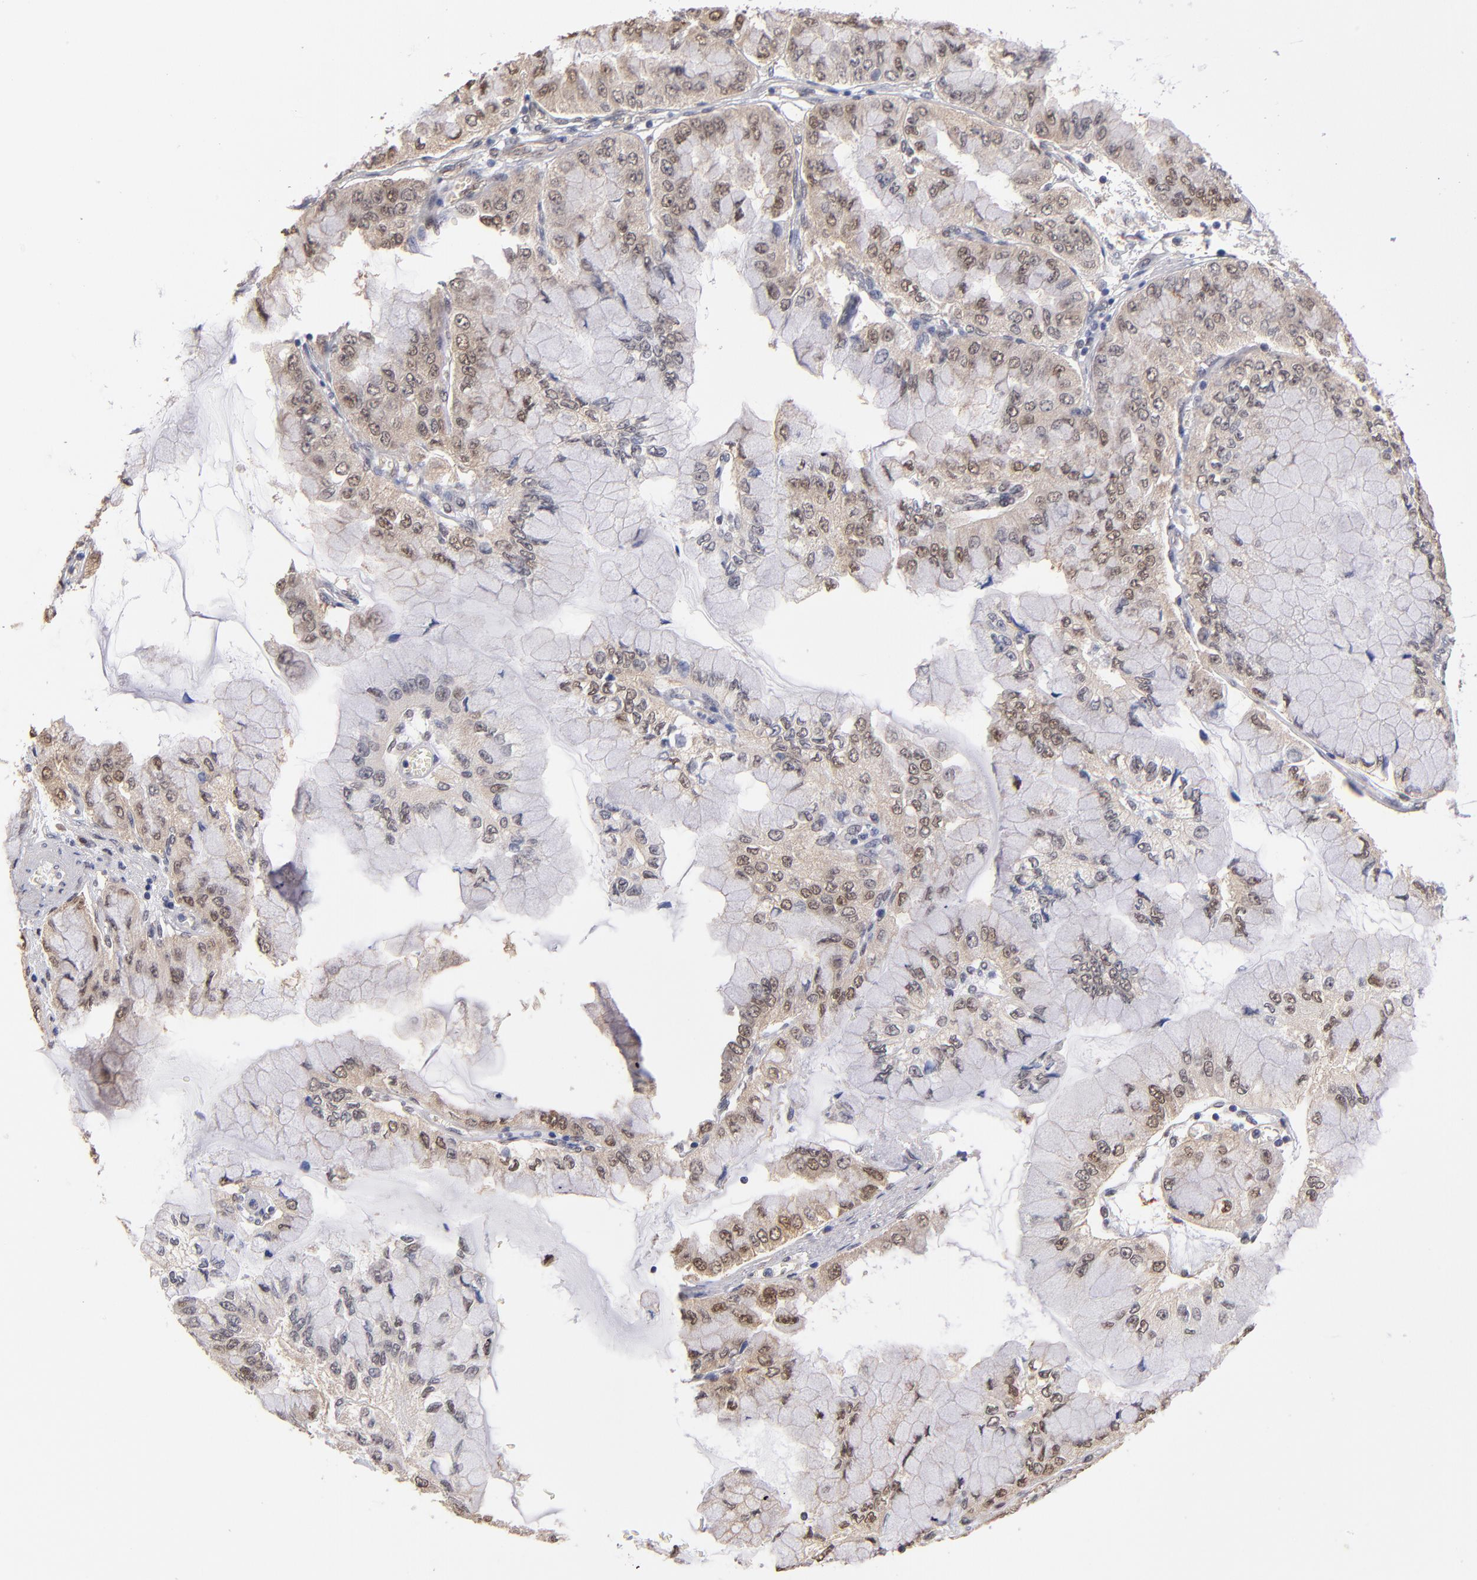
{"staining": {"intensity": "weak", "quantity": "25%-75%", "location": "cytoplasmic/membranous,nuclear"}, "tissue": "liver cancer", "cell_type": "Tumor cells", "image_type": "cancer", "snomed": [{"axis": "morphology", "description": "Cholangiocarcinoma"}, {"axis": "topography", "description": "Liver"}], "caption": "About 25%-75% of tumor cells in human liver cancer demonstrate weak cytoplasmic/membranous and nuclear protein staining as visualized by brown immunohistochemical staining.", "gene": "PSMD10", "patient": {"sex": "female", "age": 79}}